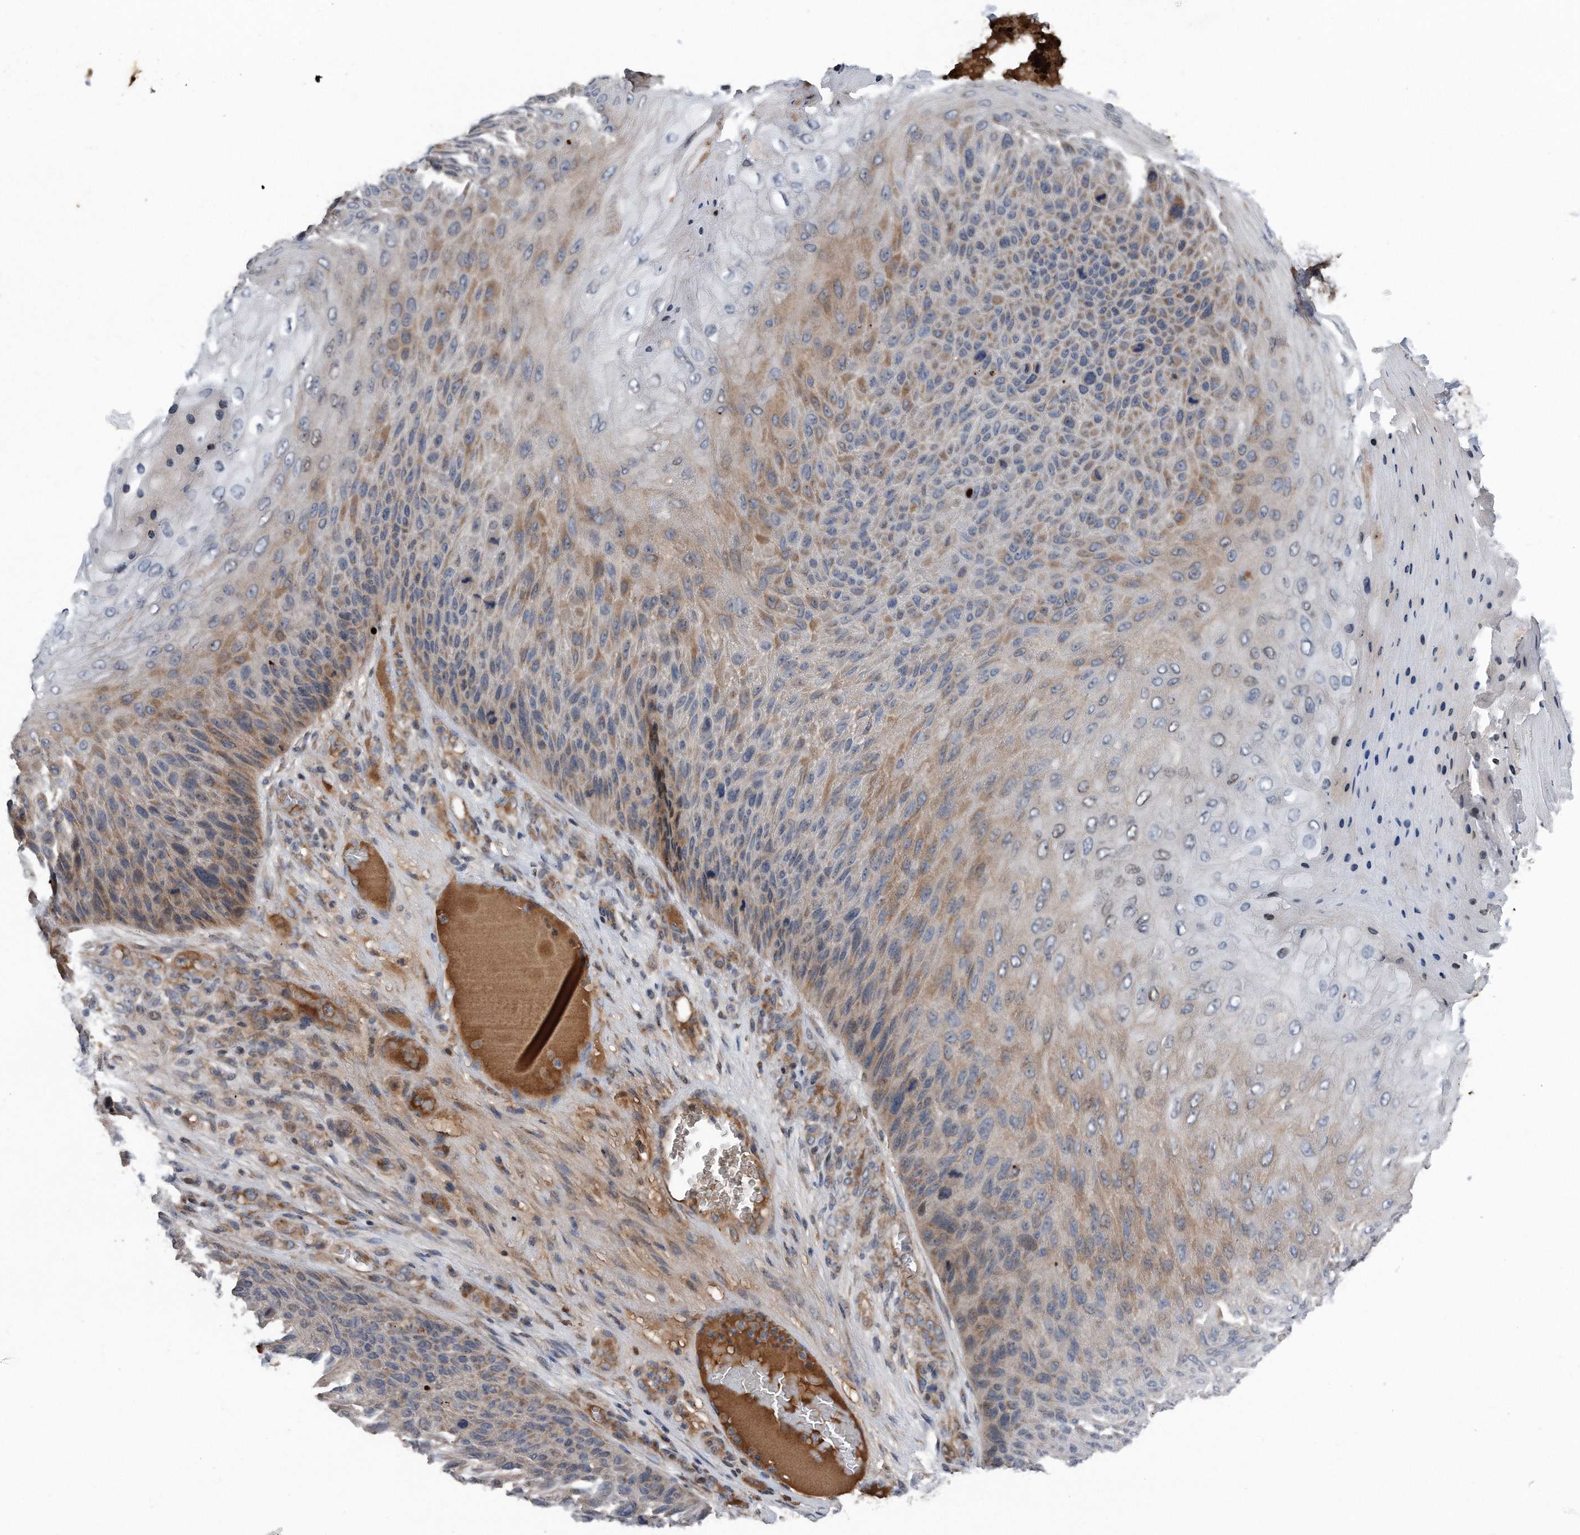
{"staining": {"intensity": "moderate", "quantity": "25%-75%", "location": "cytoplasmic/membranous"}, "tissue": "skin cancer", "cell_type": "Tumor cells", "image_type": "cancer", "snomed": [{"axis": "morphology", "description": "Squamous cell carcinoma, NOS"}, {"axis": "topography", "description": "Skin"}], "caption": "Brown immunohistochemical staining in human skin cancer (squamous cell carcinoma) exhibits moderate cytoplasmic/membranous staining in about 25%-75% of tumor cells. (DAB (3,3'-diaminobenzidine) IHC with brightfield microscopy, high magnification).", "gene": "DST", "patient": {"sex": "female", "age": 88}}